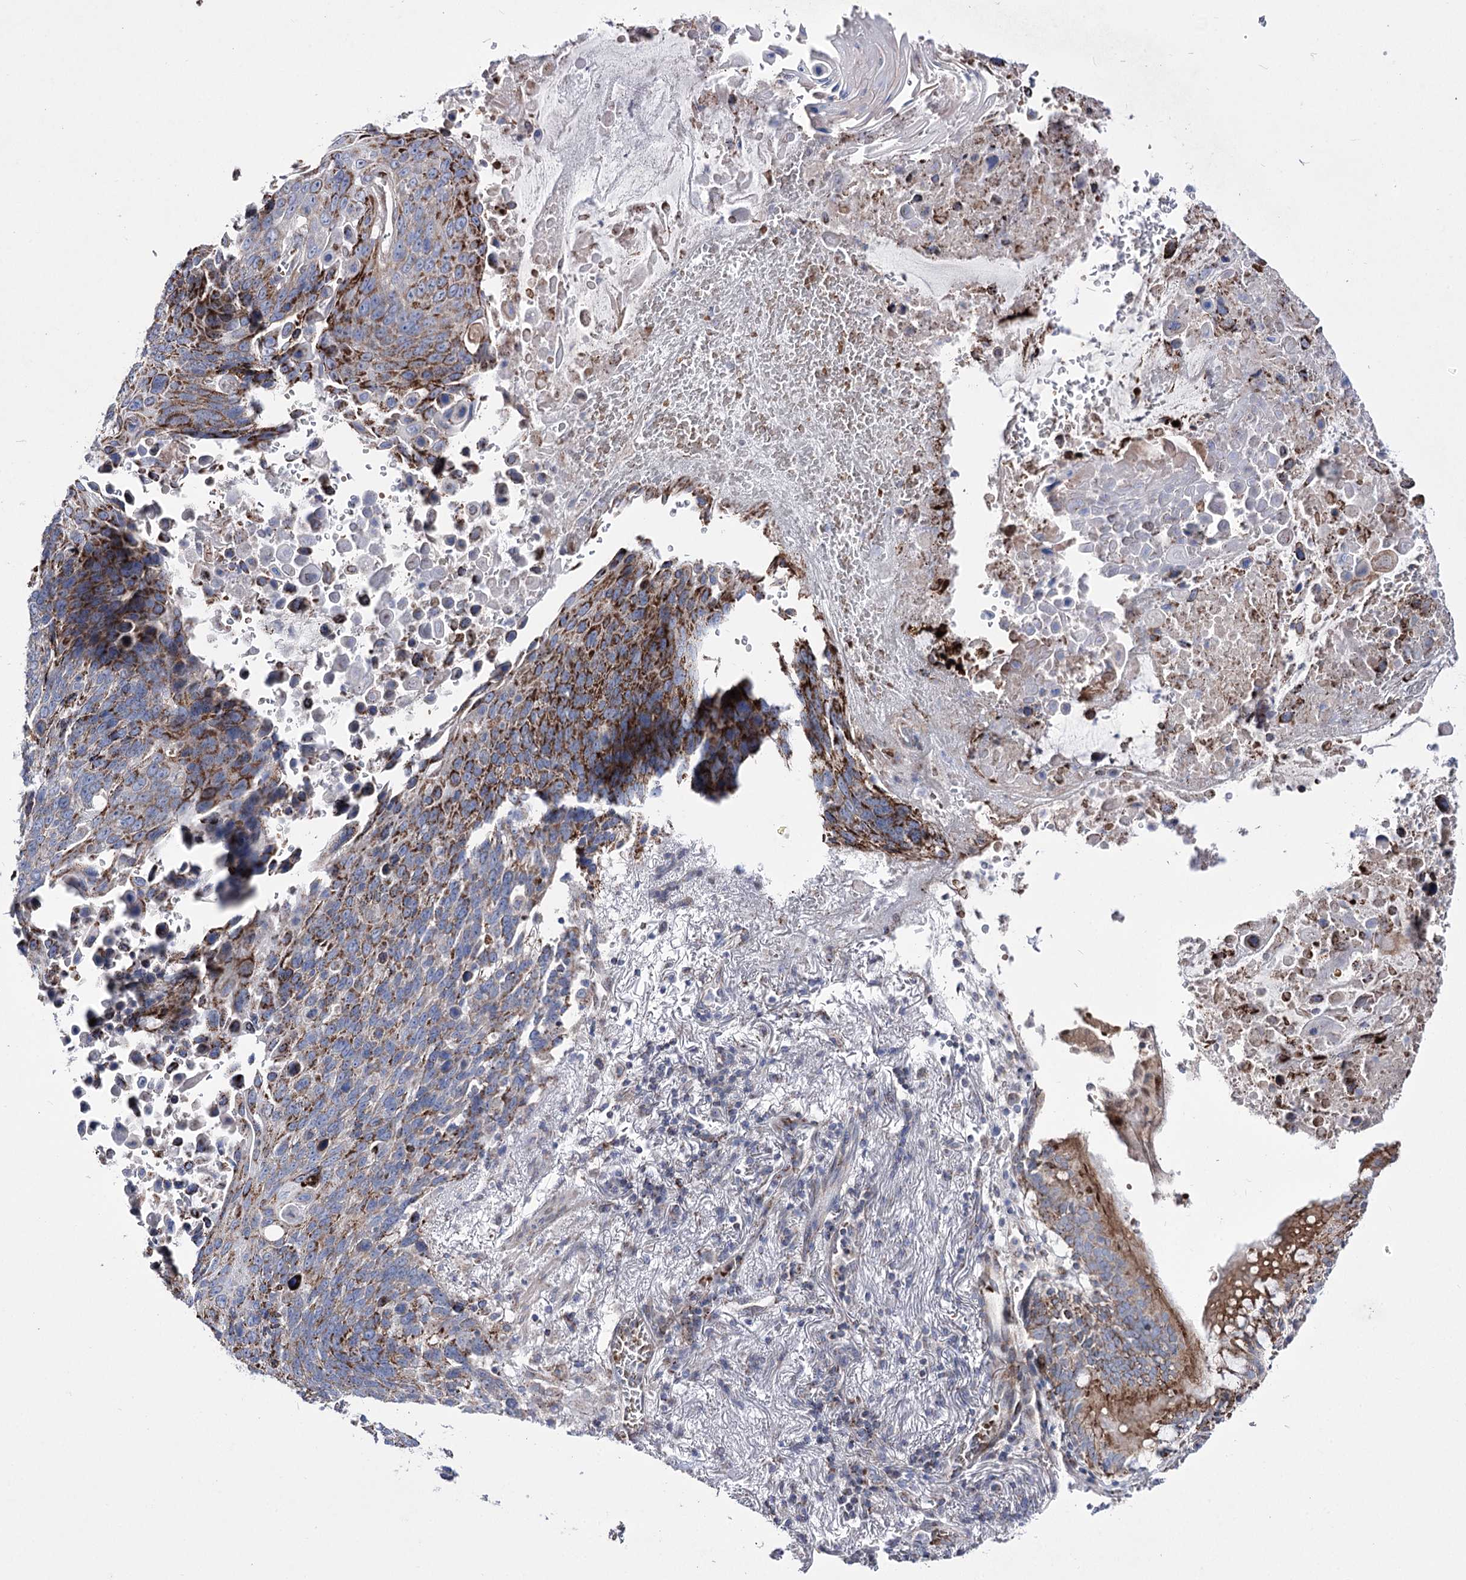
{"staining": {"intensity": "strong", "quantity": "<25%", "location": "cytoplasmic/membranous"}, "tissue": "lung cancer", "cell_type": "Tumor cells", "image_type": "cancer", "snomed": [{"axis": "morphology", "description": "Squamous cell carcinoma, NOS"}, {"axis": "topography", "description": "Lung"}], "caption": "Protein staining displays strong cytoplasmic/membranous expression in approximately <25% of tumor cells in lung cancer.", "gene": "OSBPL5", "patient": {"sex": "male", "age": 66}}